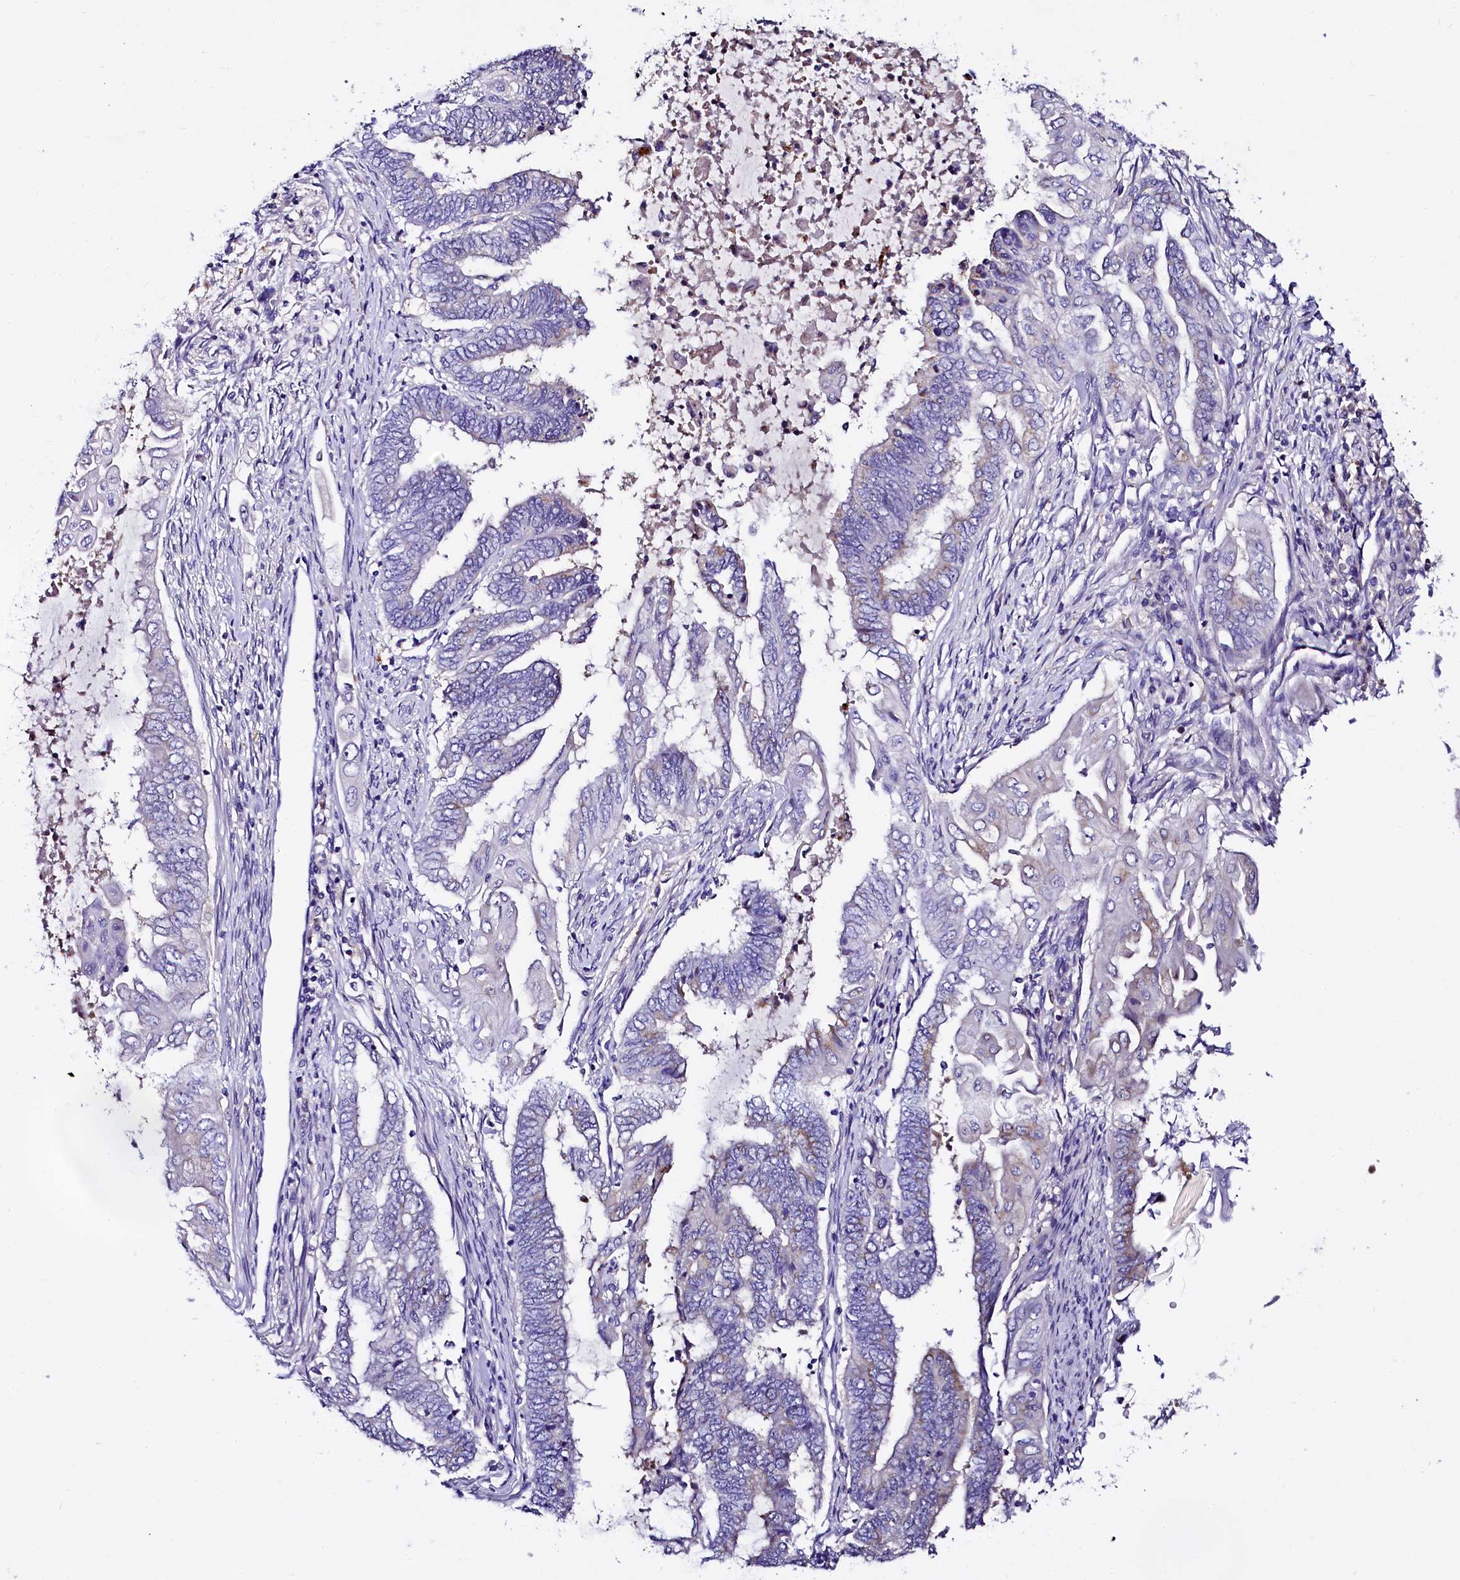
{"staining": {"intensity": "negative", "quantity": "none", "location": "none"}, "tissue": "endometrial cancer", "cell_type": "Tumor cells", "image_type": "cancer", "snomed": [{"axis": "morphology", "description": "Adenocarcinoma, NOS"}, {"axis": "topography", "description": "Uterus"}, {"axis": "topography", "description": "Endometrium"}], "caption": "A histopathology image of endometrial adenocarcinoma stained for a protein reveals no brown staining in tumor cells.", "gene": "OTOL1", "patient": {"sex": "female", "age": 70}}